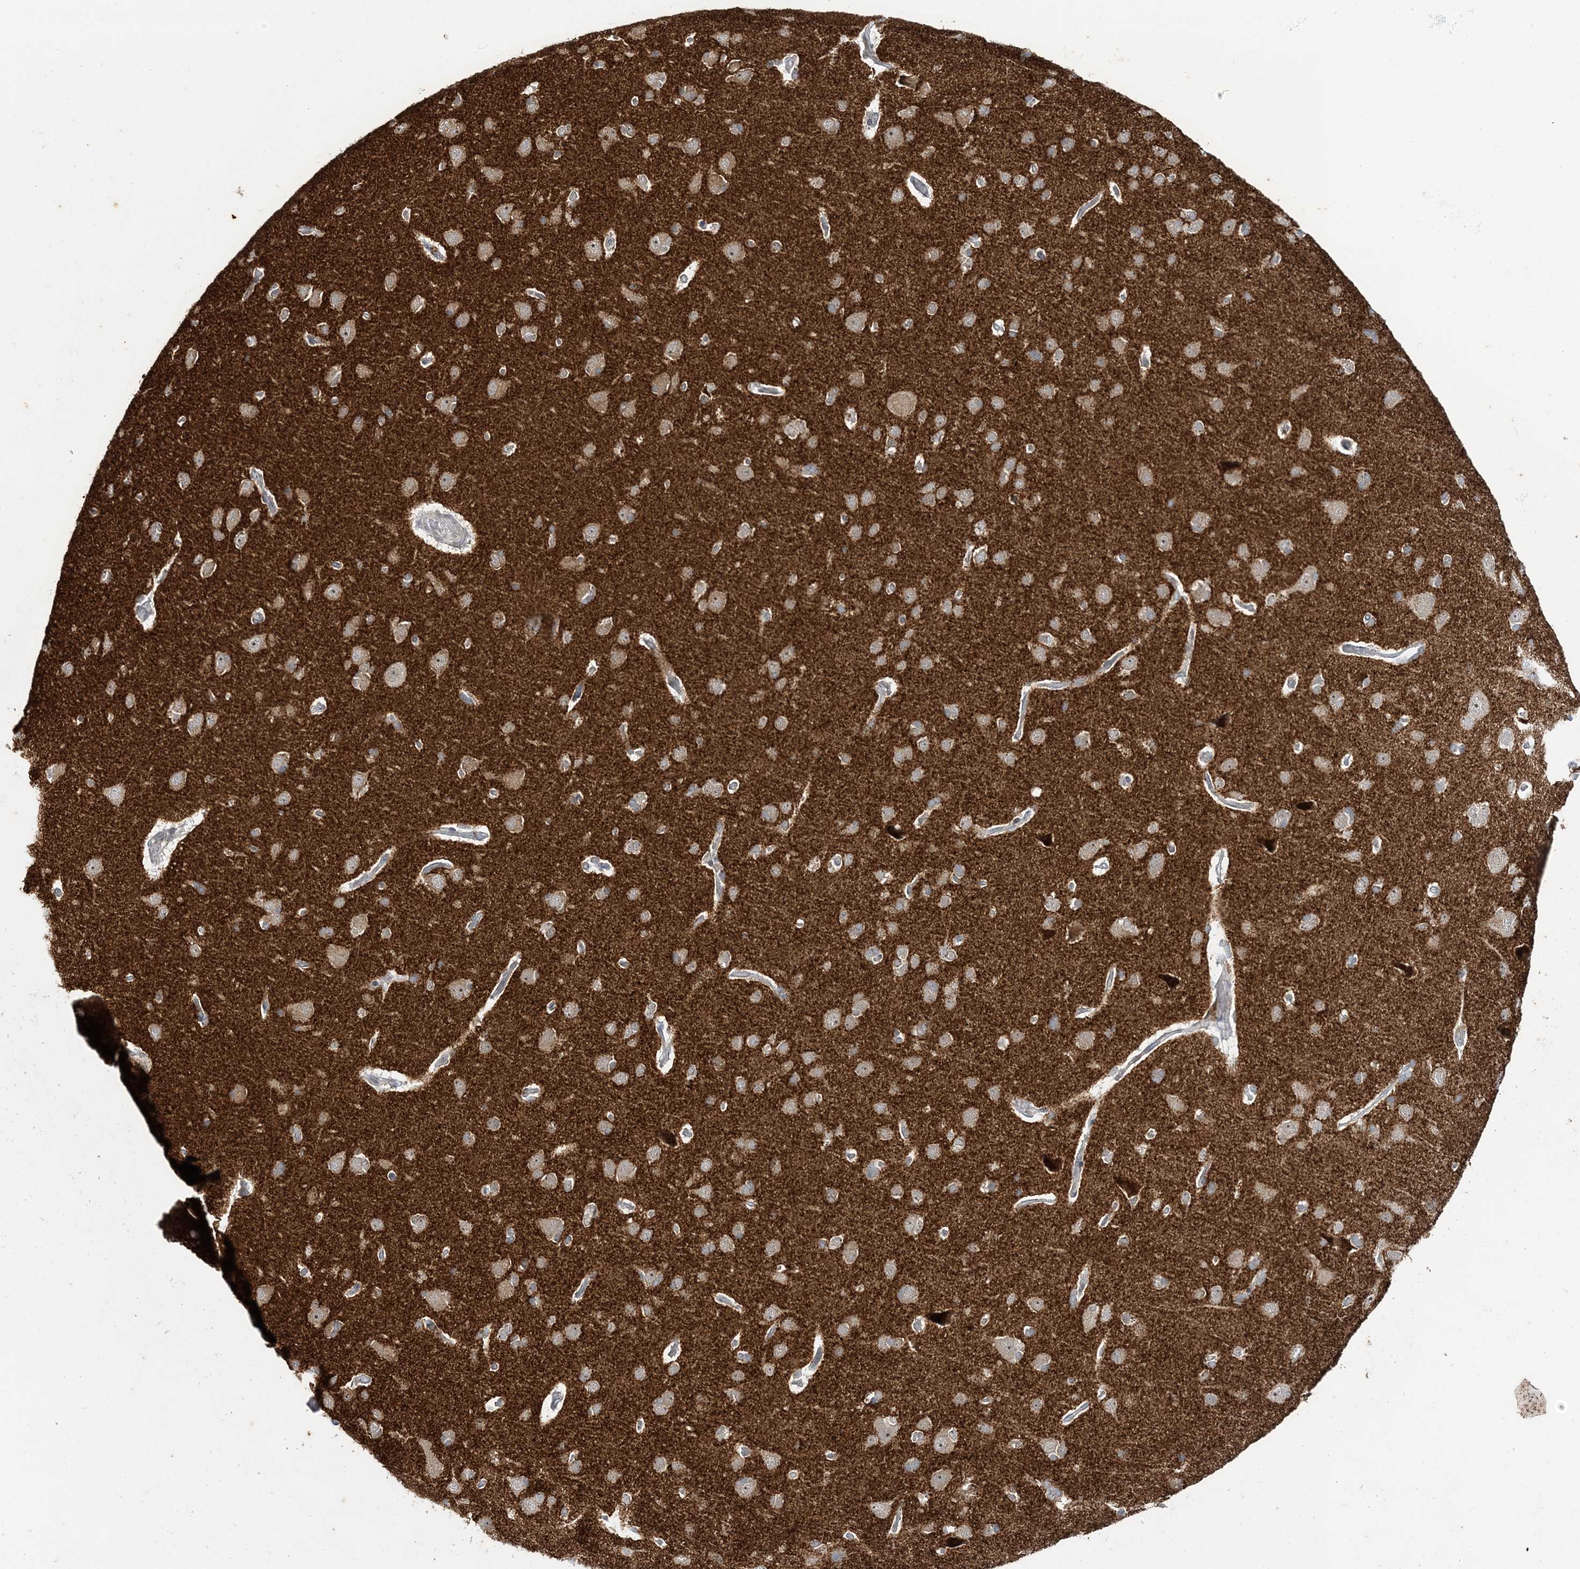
{"staining": {"intensity": "weak", "quantity": "25%-75%", "location": "cytoplasmic/membranous"}, "tissue": "cerebral cortex", "cell_type": "Endothelial cells", "image_type": "normal", "snomed": [{"axis": "morphology", "description": "Normal tissue, NOS"}, {"axis": "topography", "description": "Cerebral cortex"}], "caption": "Immunohistochemical staining of unremarkable cerebral cortex demonstrates weak cytoplasmic/membranous protein expression in approximately 25%-75% of endothelial cells.", "gene": "LEXM", "patient": {"sex": "male", "age": 62}}